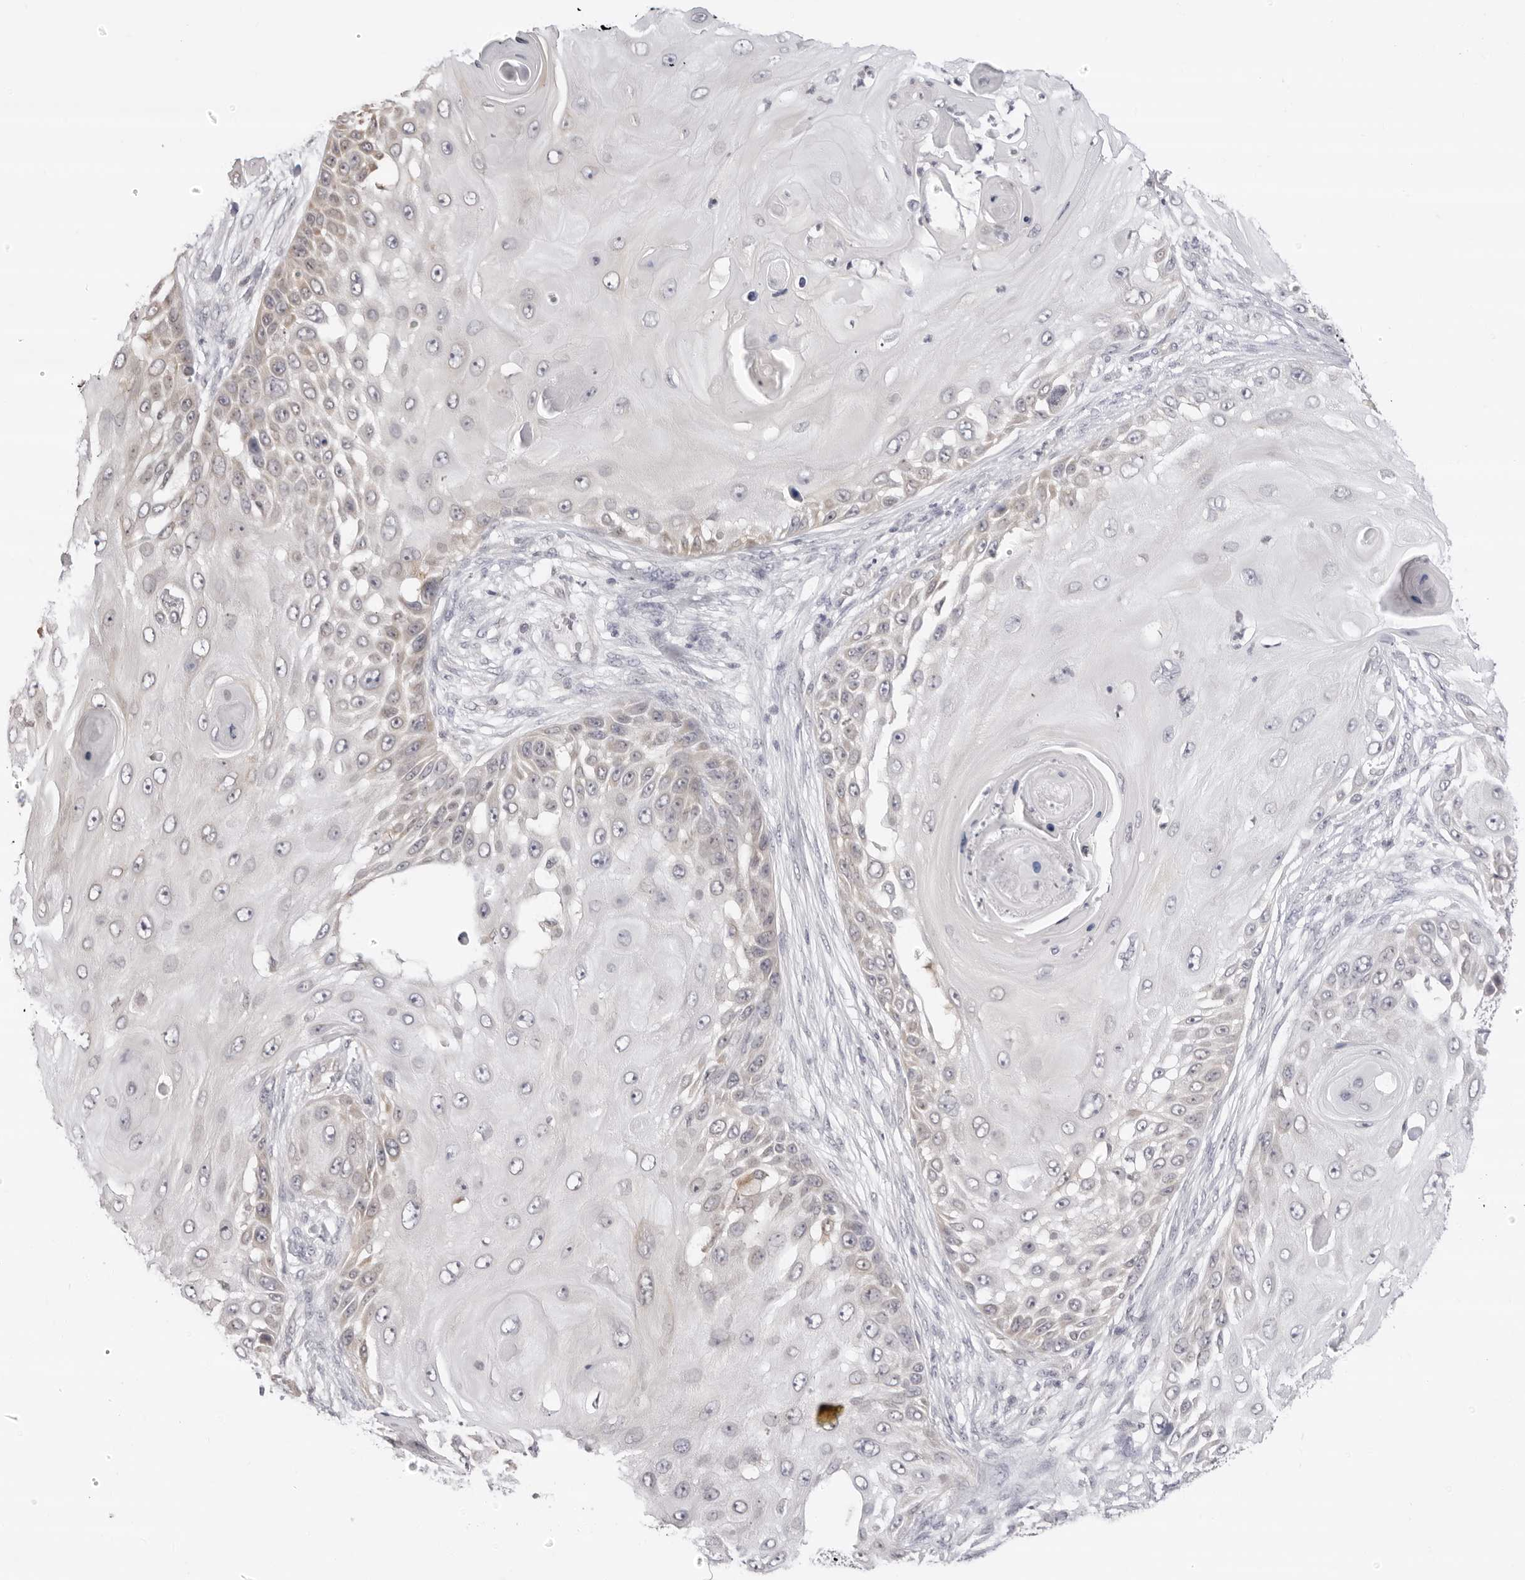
{"staining": {"intensity": "negative", "quantity": "none", "location": "none"}, "tissue": "skin cancer", "cell_type": "Tumor cells", "image_type": "cancer", "snomed": [{"axis": "morphology", "description": "Squamous cell carcinoma, NOS"}, {"axis": "topography", "description": "Skin"}], "caption": "Human skin cancer (squamous cell carcinoma) stained for a protein using immunohistochemistry exhibits no staining in tumor cells.", "gene": "FDPS", "patient": {"sex": "female", "age": 44}}